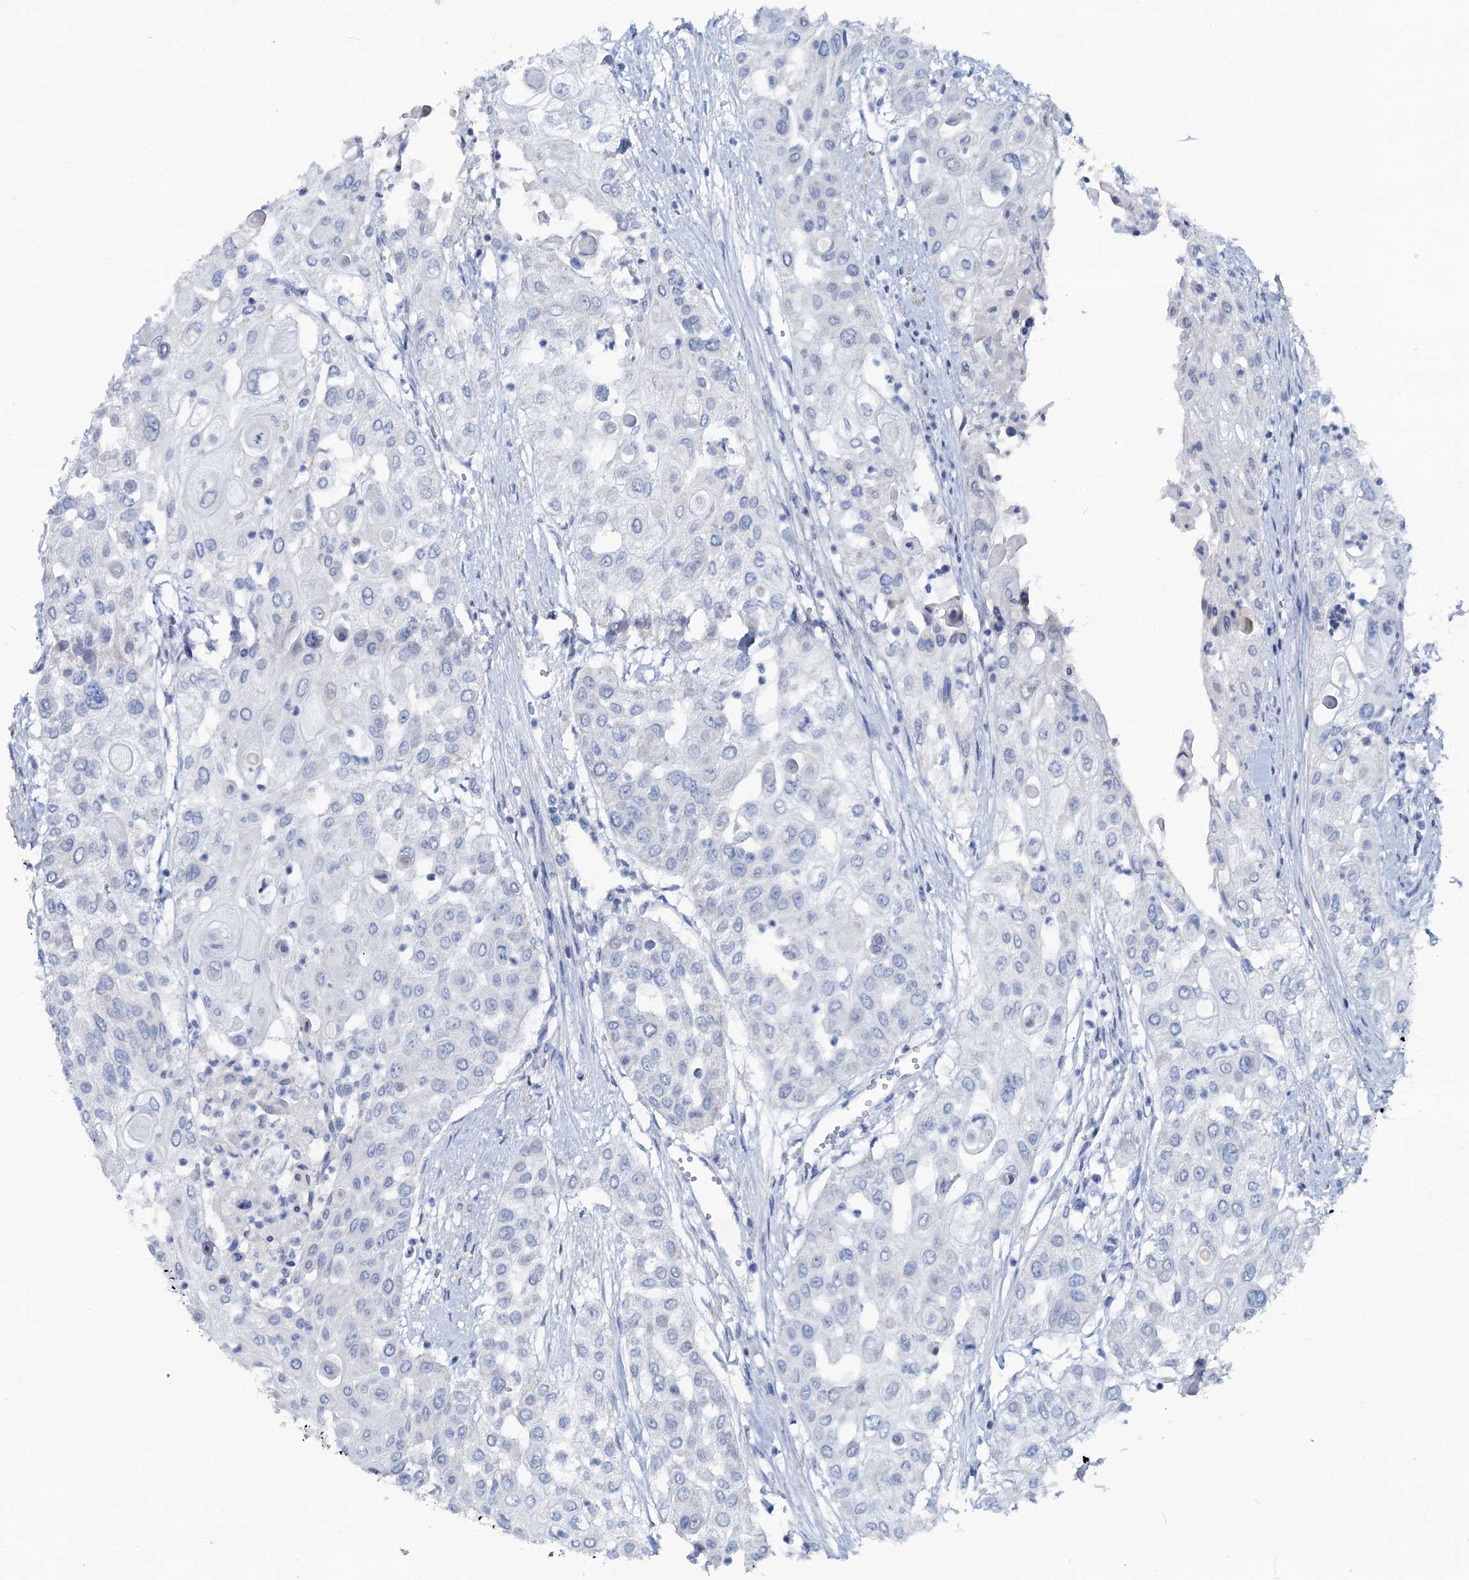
{"staining": {"intensity": "negative", "quantity": "none", "location": "none"}, "tissue": "urothelial cancer", "cell_type": "Tumor cells", "image_type": "cancer", "snomed": [{"axis": "morphology", "description": "Urothelial carcinoma, High grade"}, {"axis": "topography", "description": "Urinary bladder"}], "caption": "Urothelial cancer was stained to show a protein in brown. There is no significant staining in tumor cells. (DAB immunohistochemistry with hematoxylin counter stain).", "gene": "SLC1A3", "patient": {"sex": "female", "age": 79}}